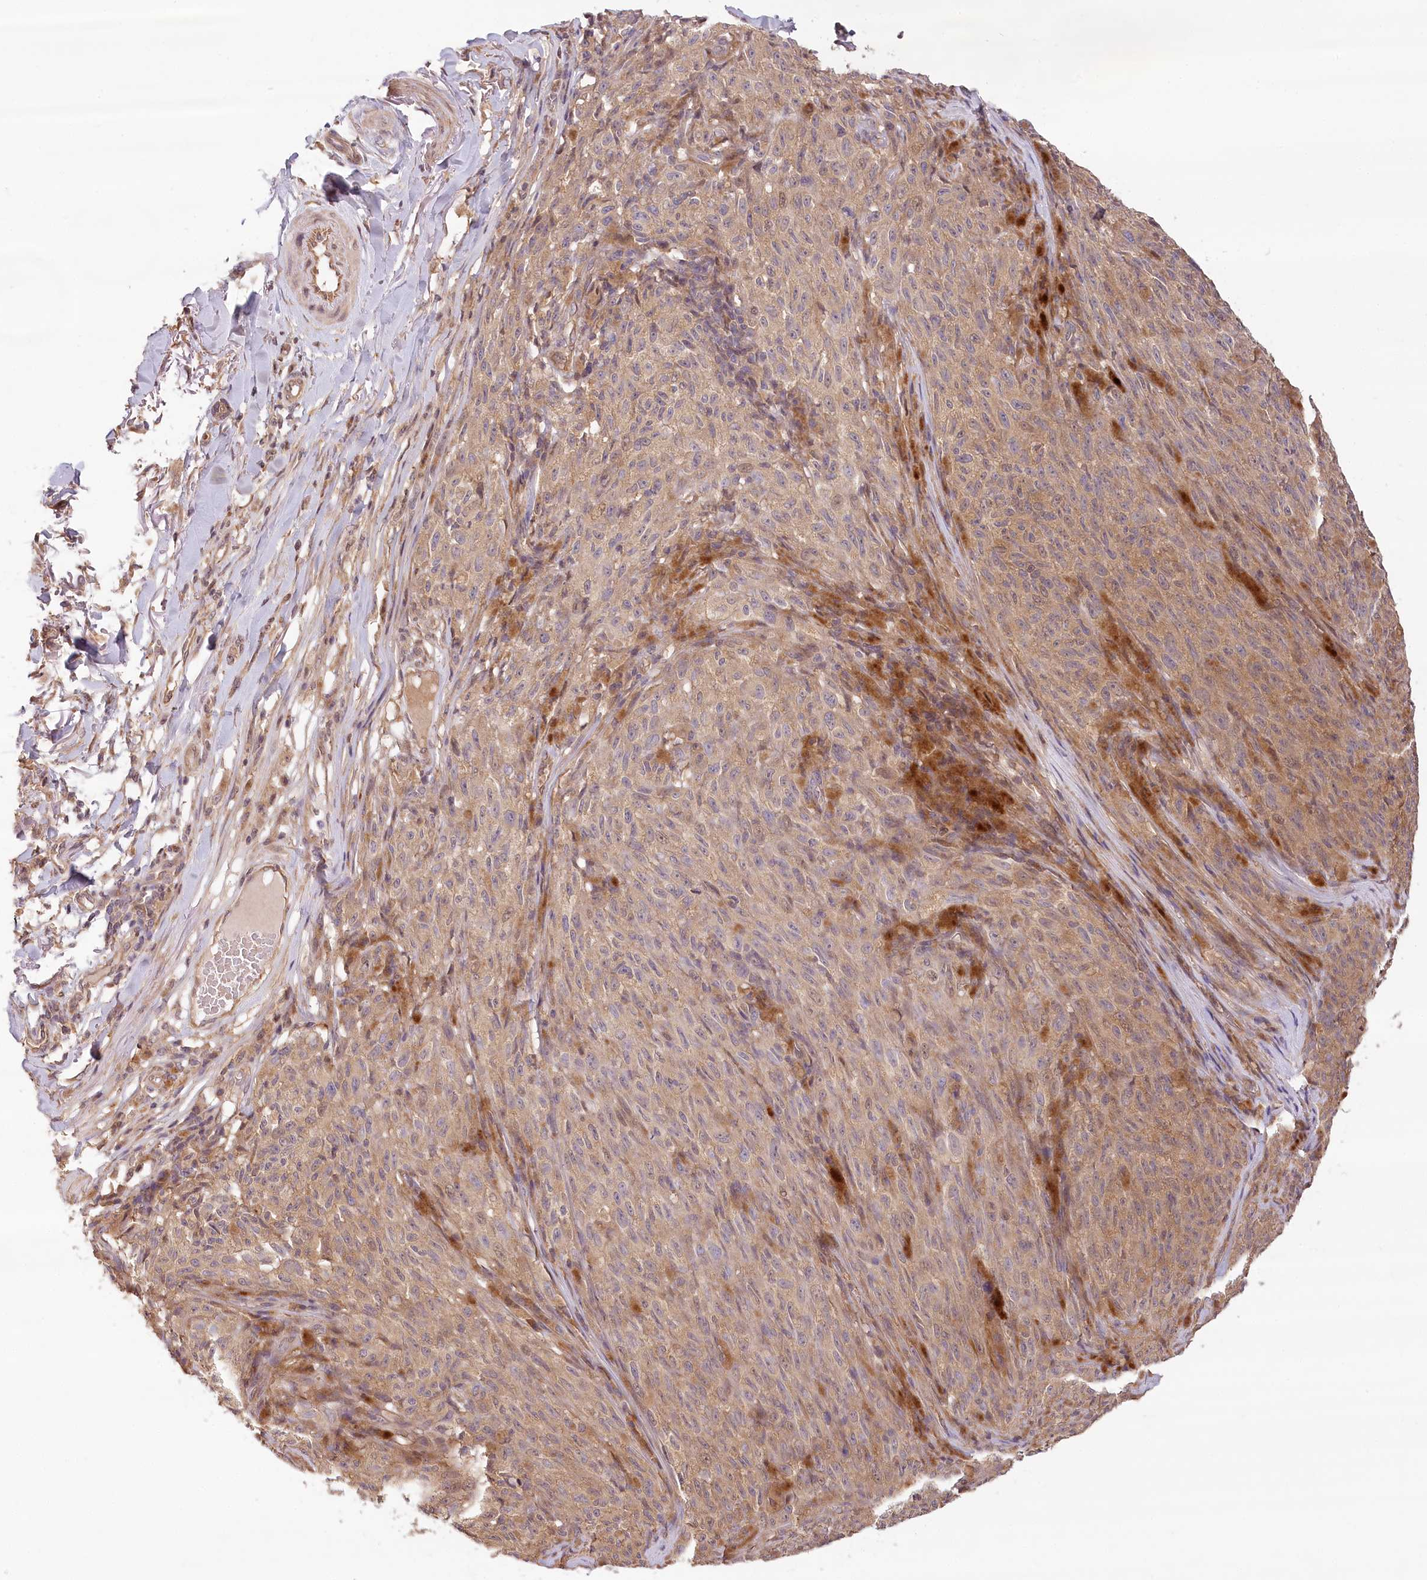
{"staining": {"intensity": "weak", "quantity": ">75%", "location": "cytoplasmic/membranous"}, "tissue": "melanoma", "cell_type": "Tumor cells", "image_type": "cancer", "snomed": [{"axis": "morphology", "description": "Malignant melanoma, NOS"}, {"axis": "topography", "description": "Skin"}], "caption": "Protein staining of melanoma tissue displays weak cytoplasmic/membranous positivity in approximately >75% of tumor cells.", "gene": "LSS", "patient": {"sex": "female", "age": 82}}